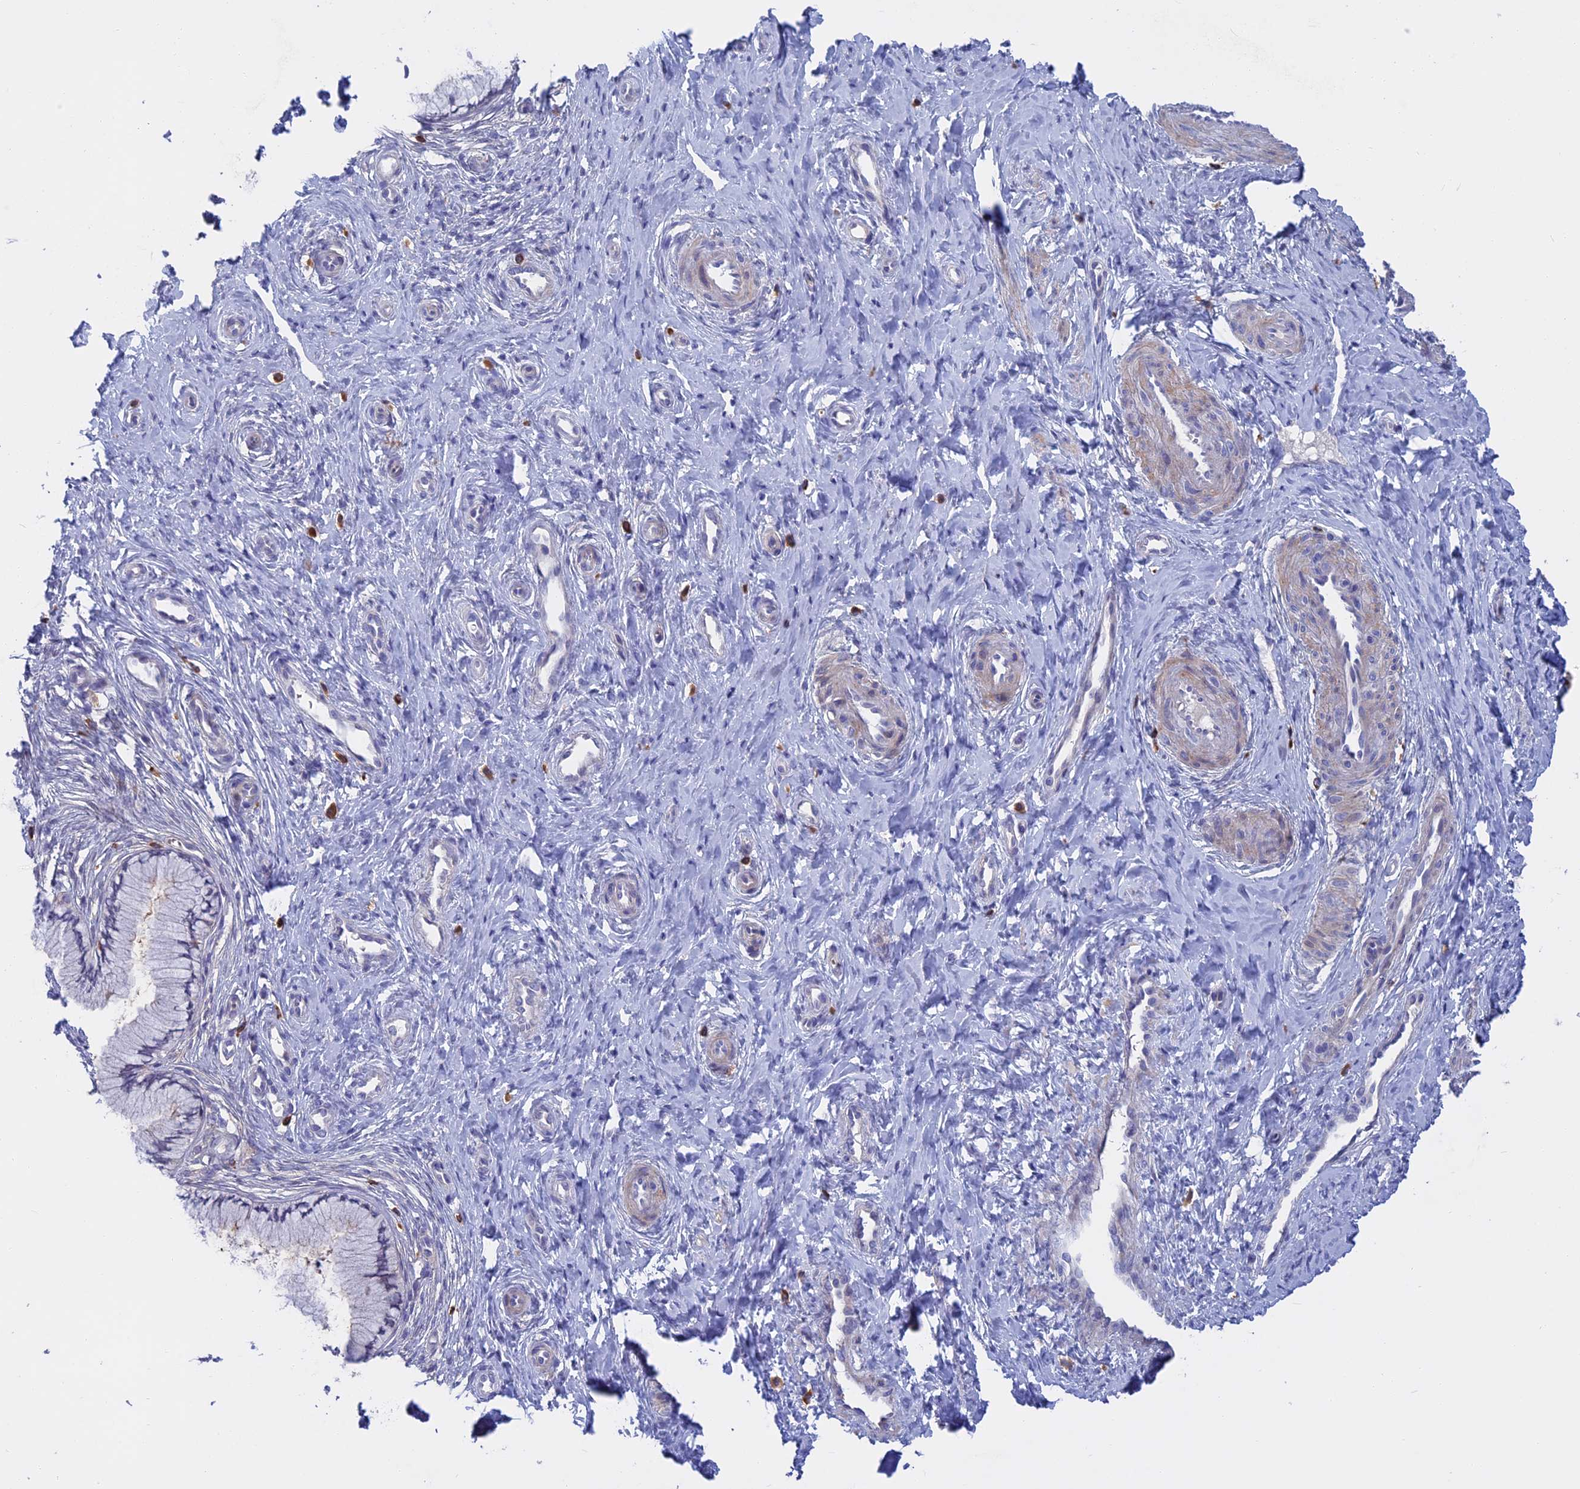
{"staining": {"intensity": "moderate", "quantity": "<25%", "location": "cytoplasmic/membranous"}, "tissue": "cervix", "cell_type": "Glandular cells", "image_type": "normal", "snomed": [{"axis": "morphology", "description": "Normal tissue, NOS"}, {"axis": "topography", "description": "Cervix"}], "caption": "Immunohistochemical staining of normal human cervix exhibits <25% levels of moderate cytoplasmic/membranous protein staining in about <25% of glandular cells. The protein is shown in brown color, while the nuclei are stained blue.", "gene": "SLC2A6", "patient": {"sex": "female", "age": 36}}